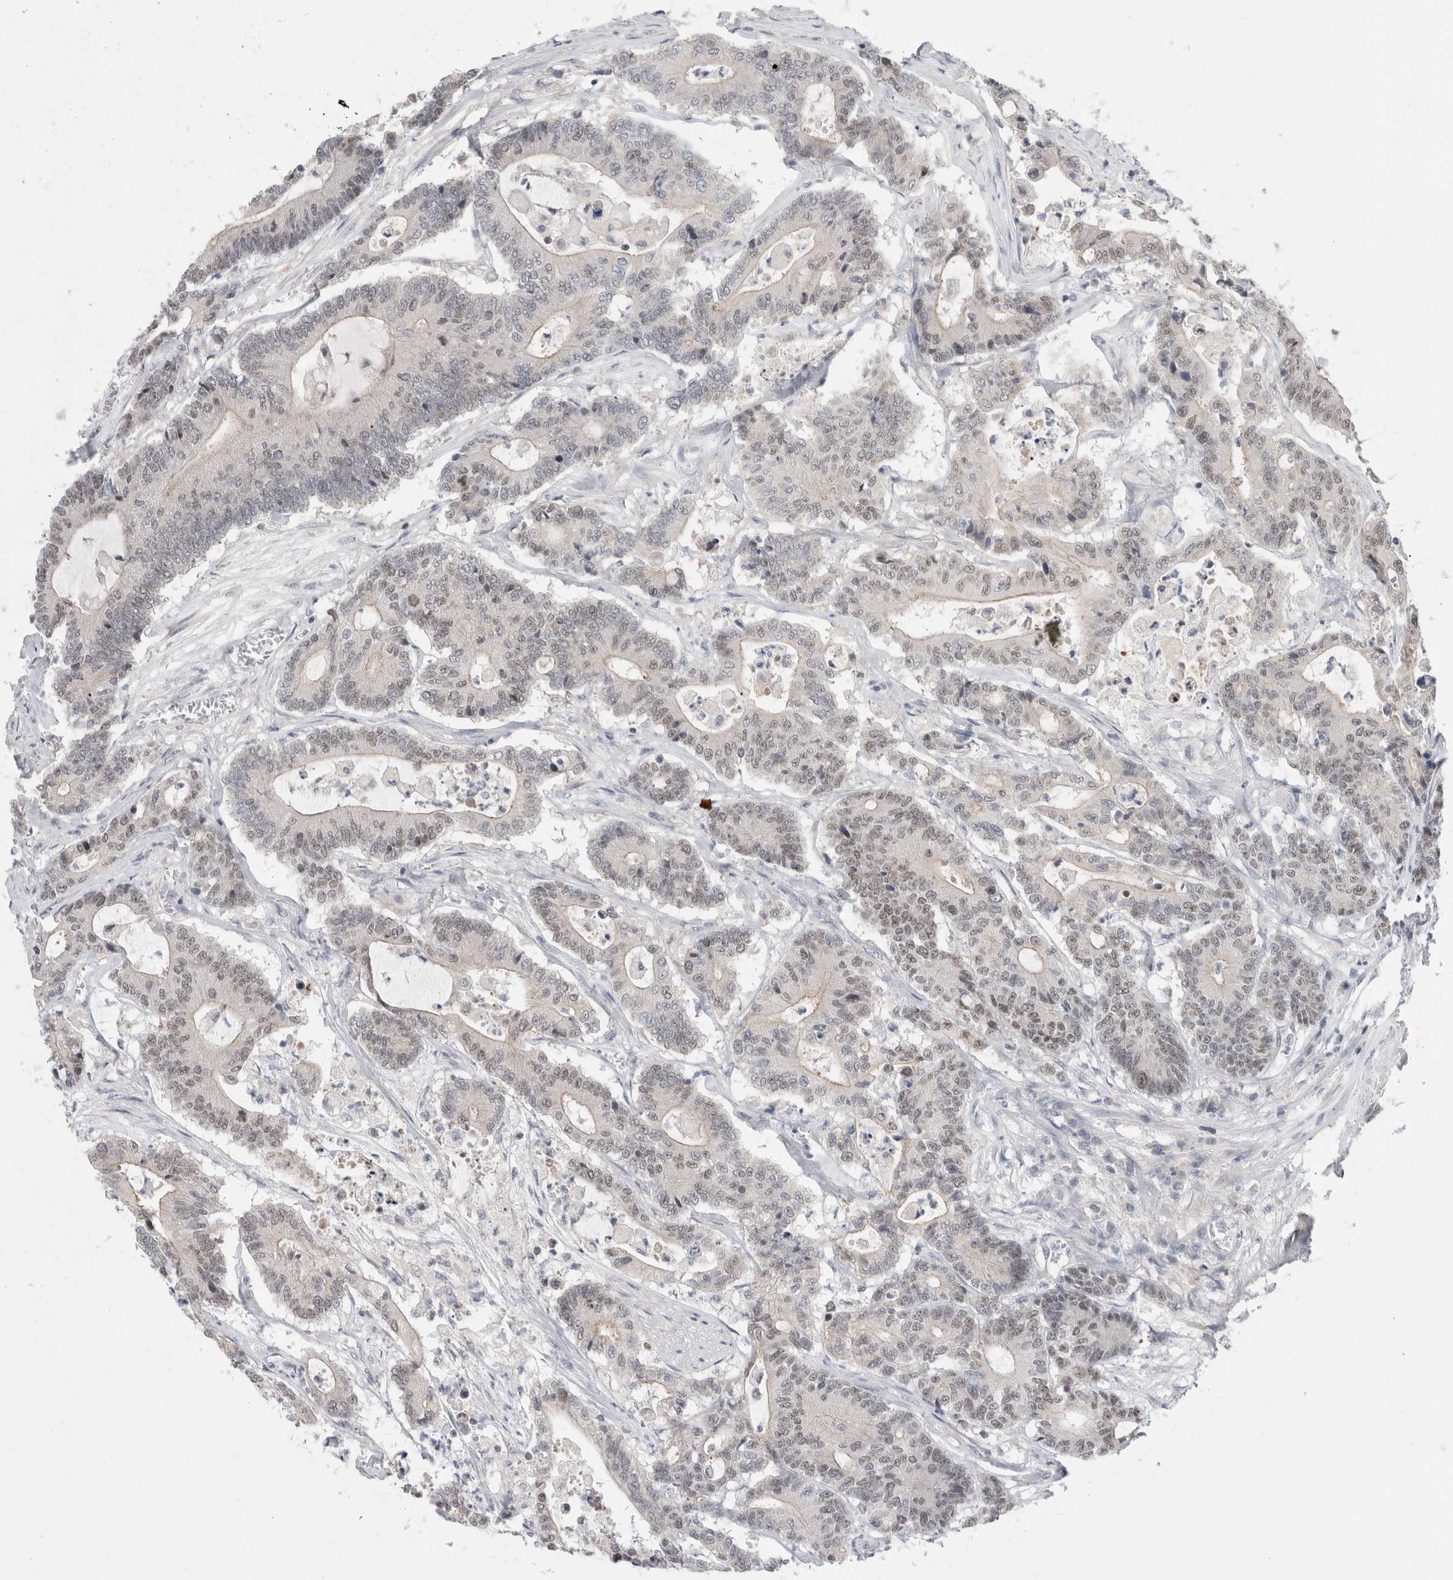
{"staining": {"intensity": "weak", "quantity": "<25%", "location": "nuclear"}, "tissue": "colorectal cancer", "cell_type": "Tumor cells", "image_type": "cancer", "snomed": [{"axis": "morphology", "description": "Adenocarcinoma, NOS"}, {"axis": "topography", "description": "Colon"}], "caption": "This histopathology image is of colorectal adenocarcinoma stained with IHC to label a protein in brown with the nuclei are counter-stained blue. There is no positivity in tumor cells.", "gene": "SYTL5", "patient": {"sex": "female", "age": 84}}